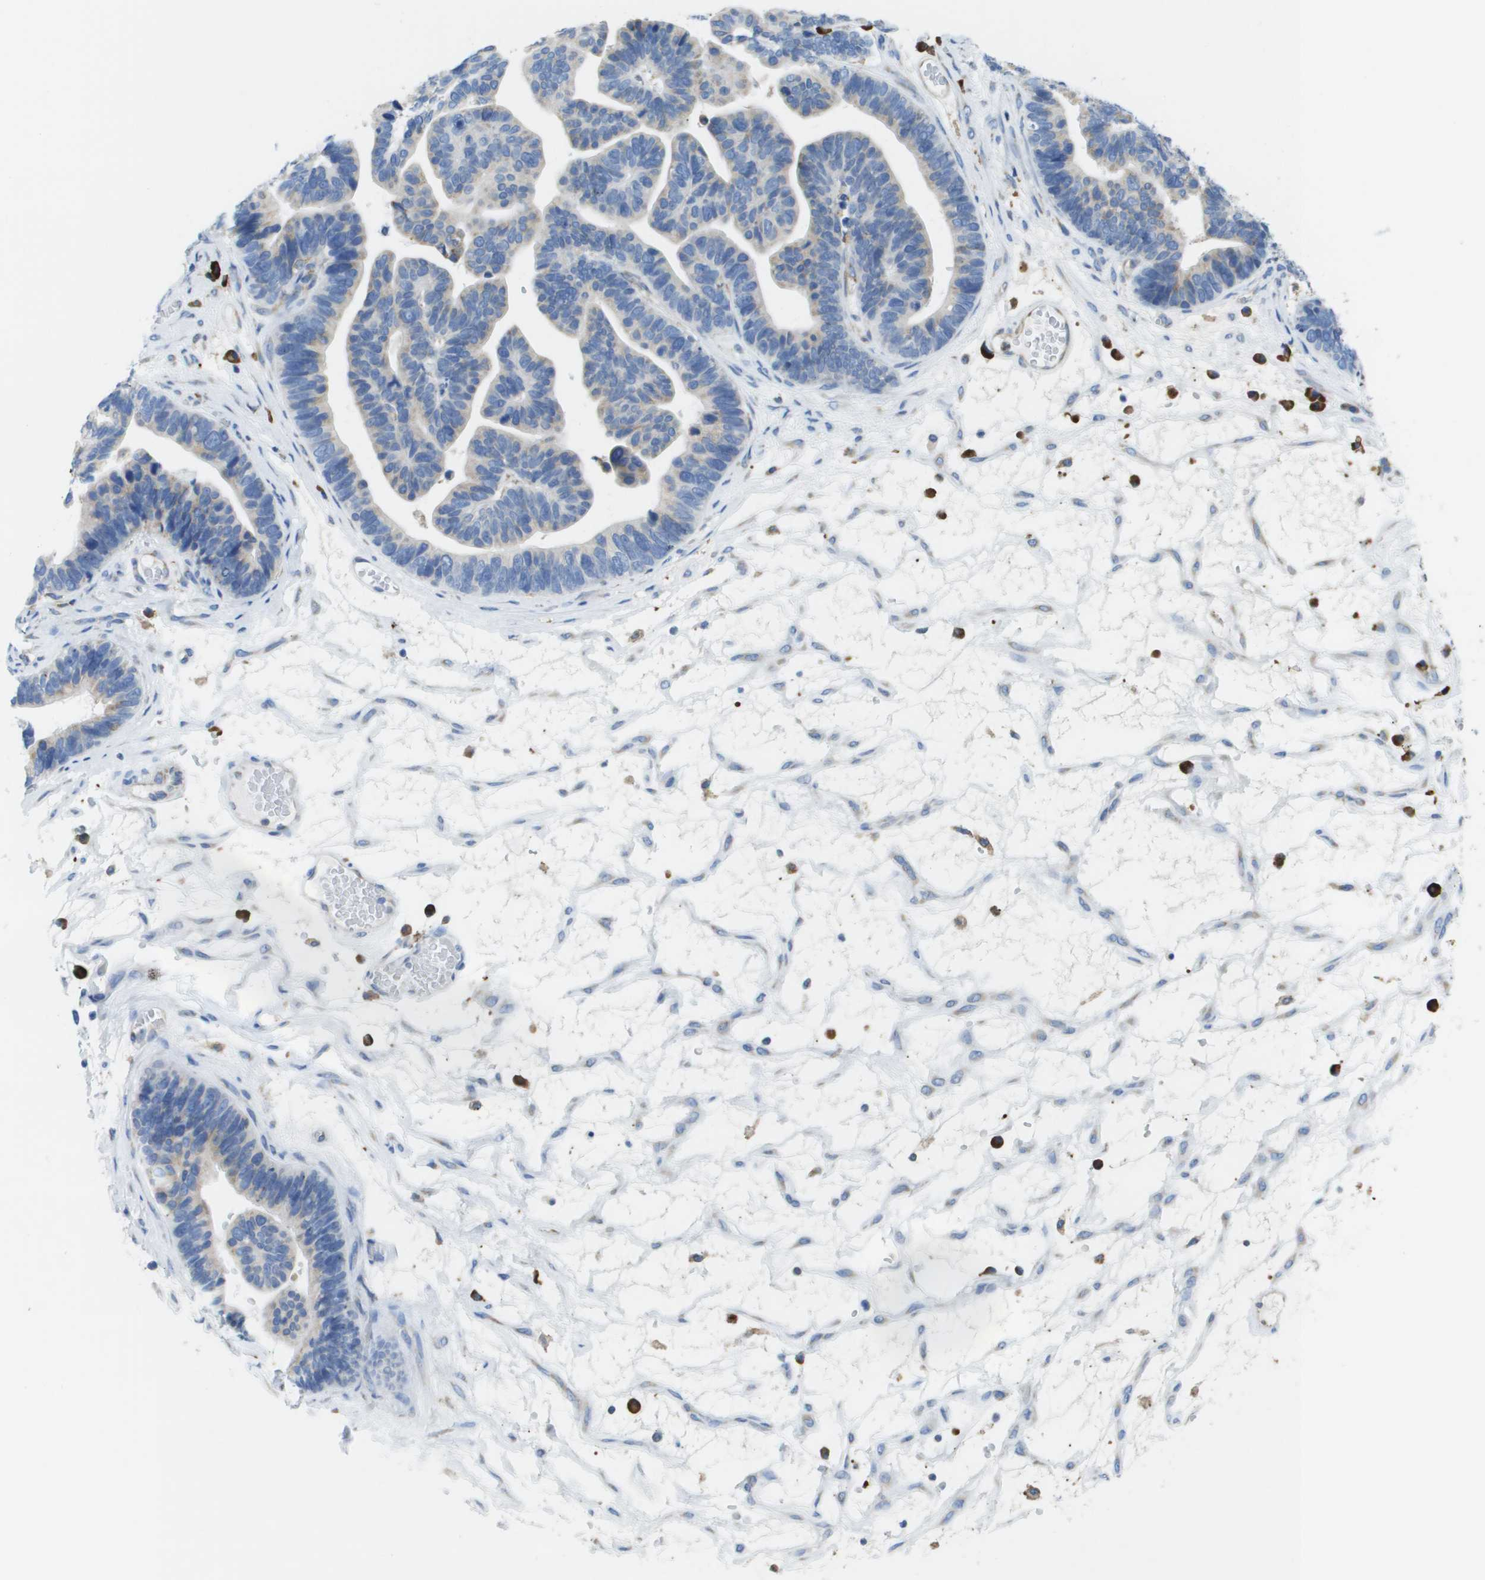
{"staining": {"intensity": "negative", "quantity": "none", "location": "none"}, "tissue": "ovarian cancer", "cell_type": "Tumor cells", "image_type": "cancer", "snomed": [{"axis": "morphology", "description": "Cystadenocarcinoma, serous, NOS"}, {"axis": "topography", "description": "Ovary"}], "caption": "A micrograph of human ovarian cancer (serous cystadenocarcinoma) is negative for staining in tumor cells.", "gene": "SDR42E1", "patient": {"sex": "female", "age": 56}}